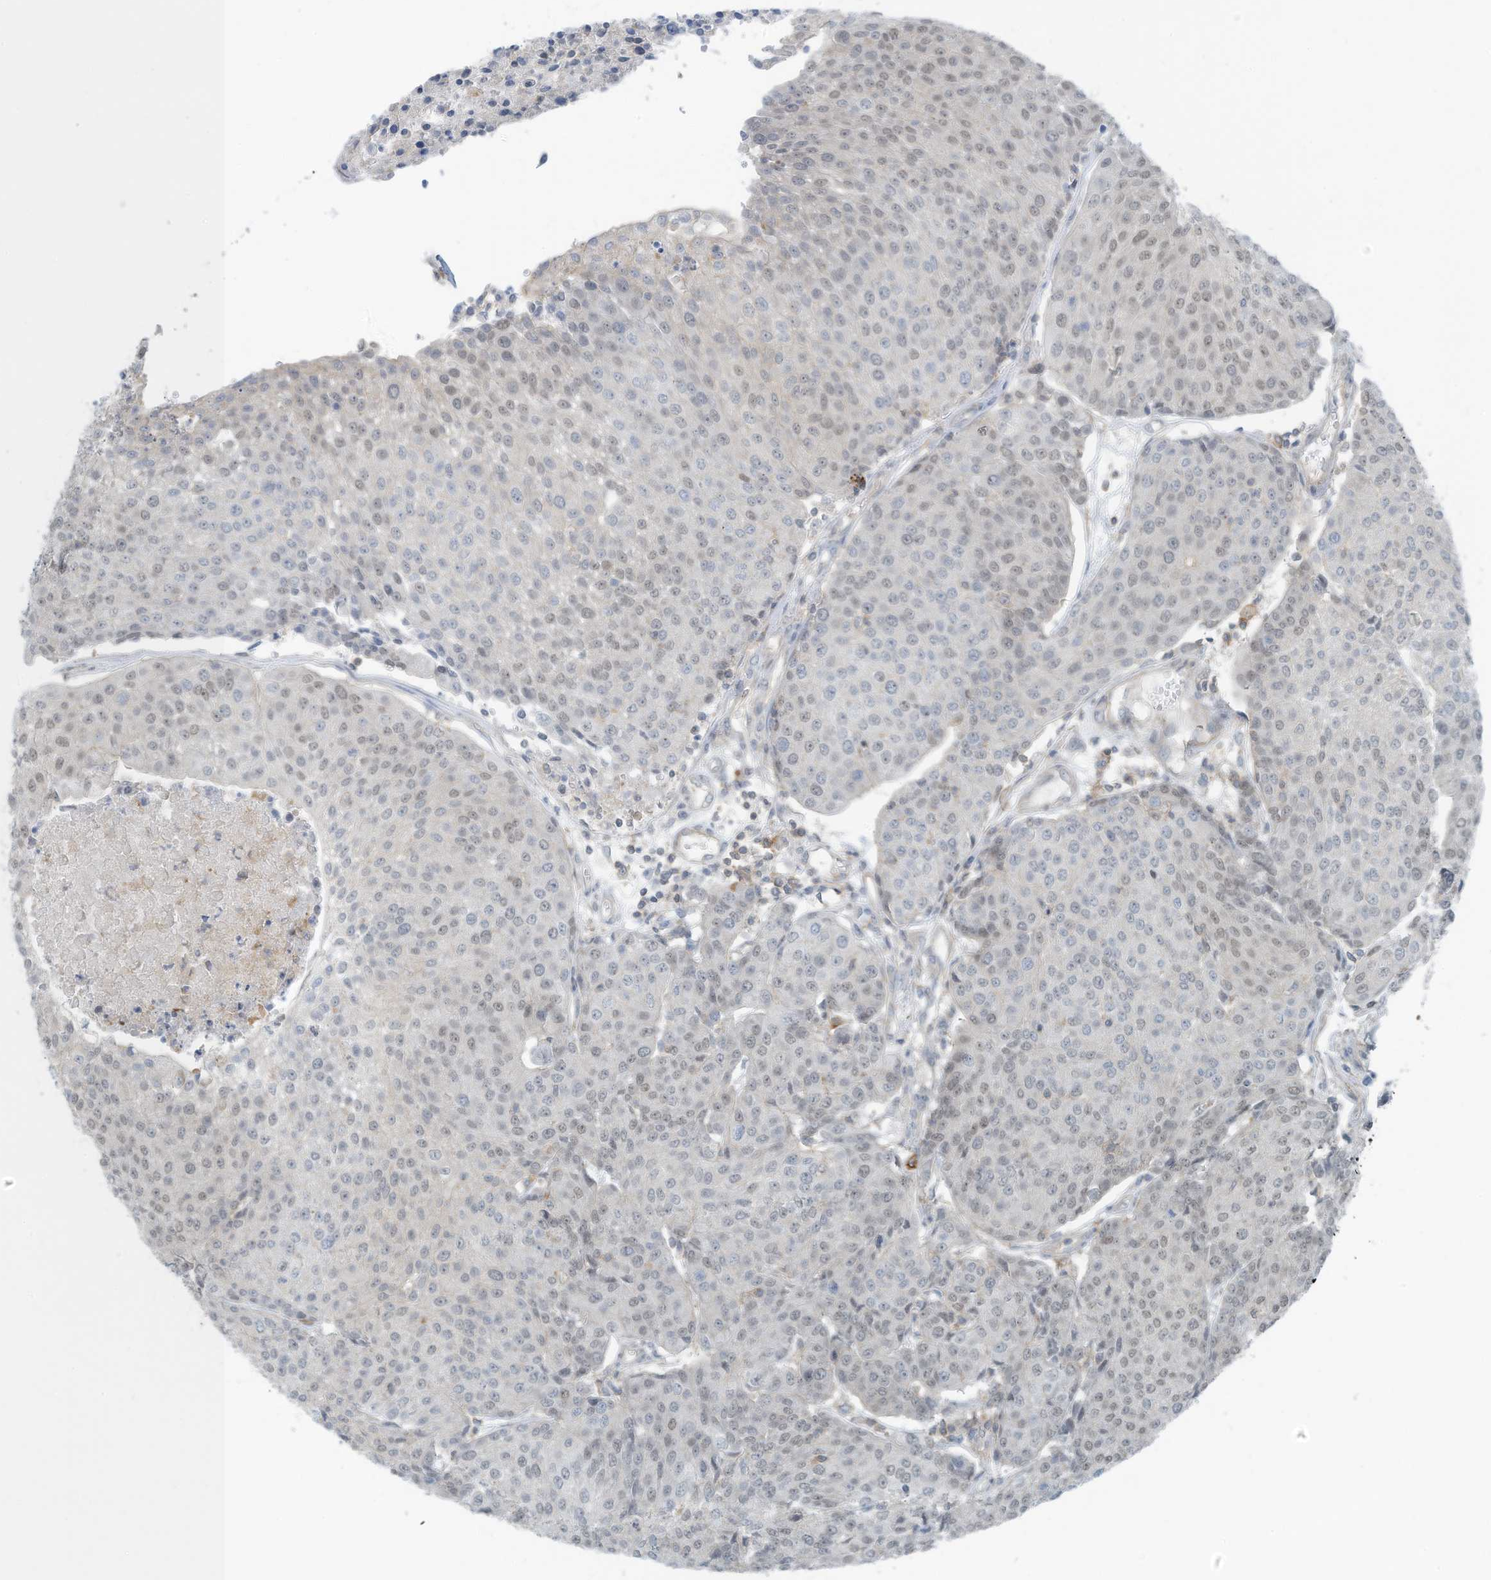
{"staining": {"intensity": "weak", "quantity": "25%-75%", "location": "nuclear"}, "tissue": "urothelial cancer", "cell_type": "Tumor cells", "image_type": "cancer", "snomed": [{"axis": "morphology", "description": "Urothelial carcinoma, High grade"}, {"axis": "topography", "description": "Urinary bladder"}], "caption": "Immunohistochemistry histopathology image of human urothelial cancer stained for a protein (brown), which demonstrates low levels of weak nuclear positivity in about 25%-75% of tumor cells.", "gene": "ZNF846", "patient": {"sex": "female", "age": 85}}